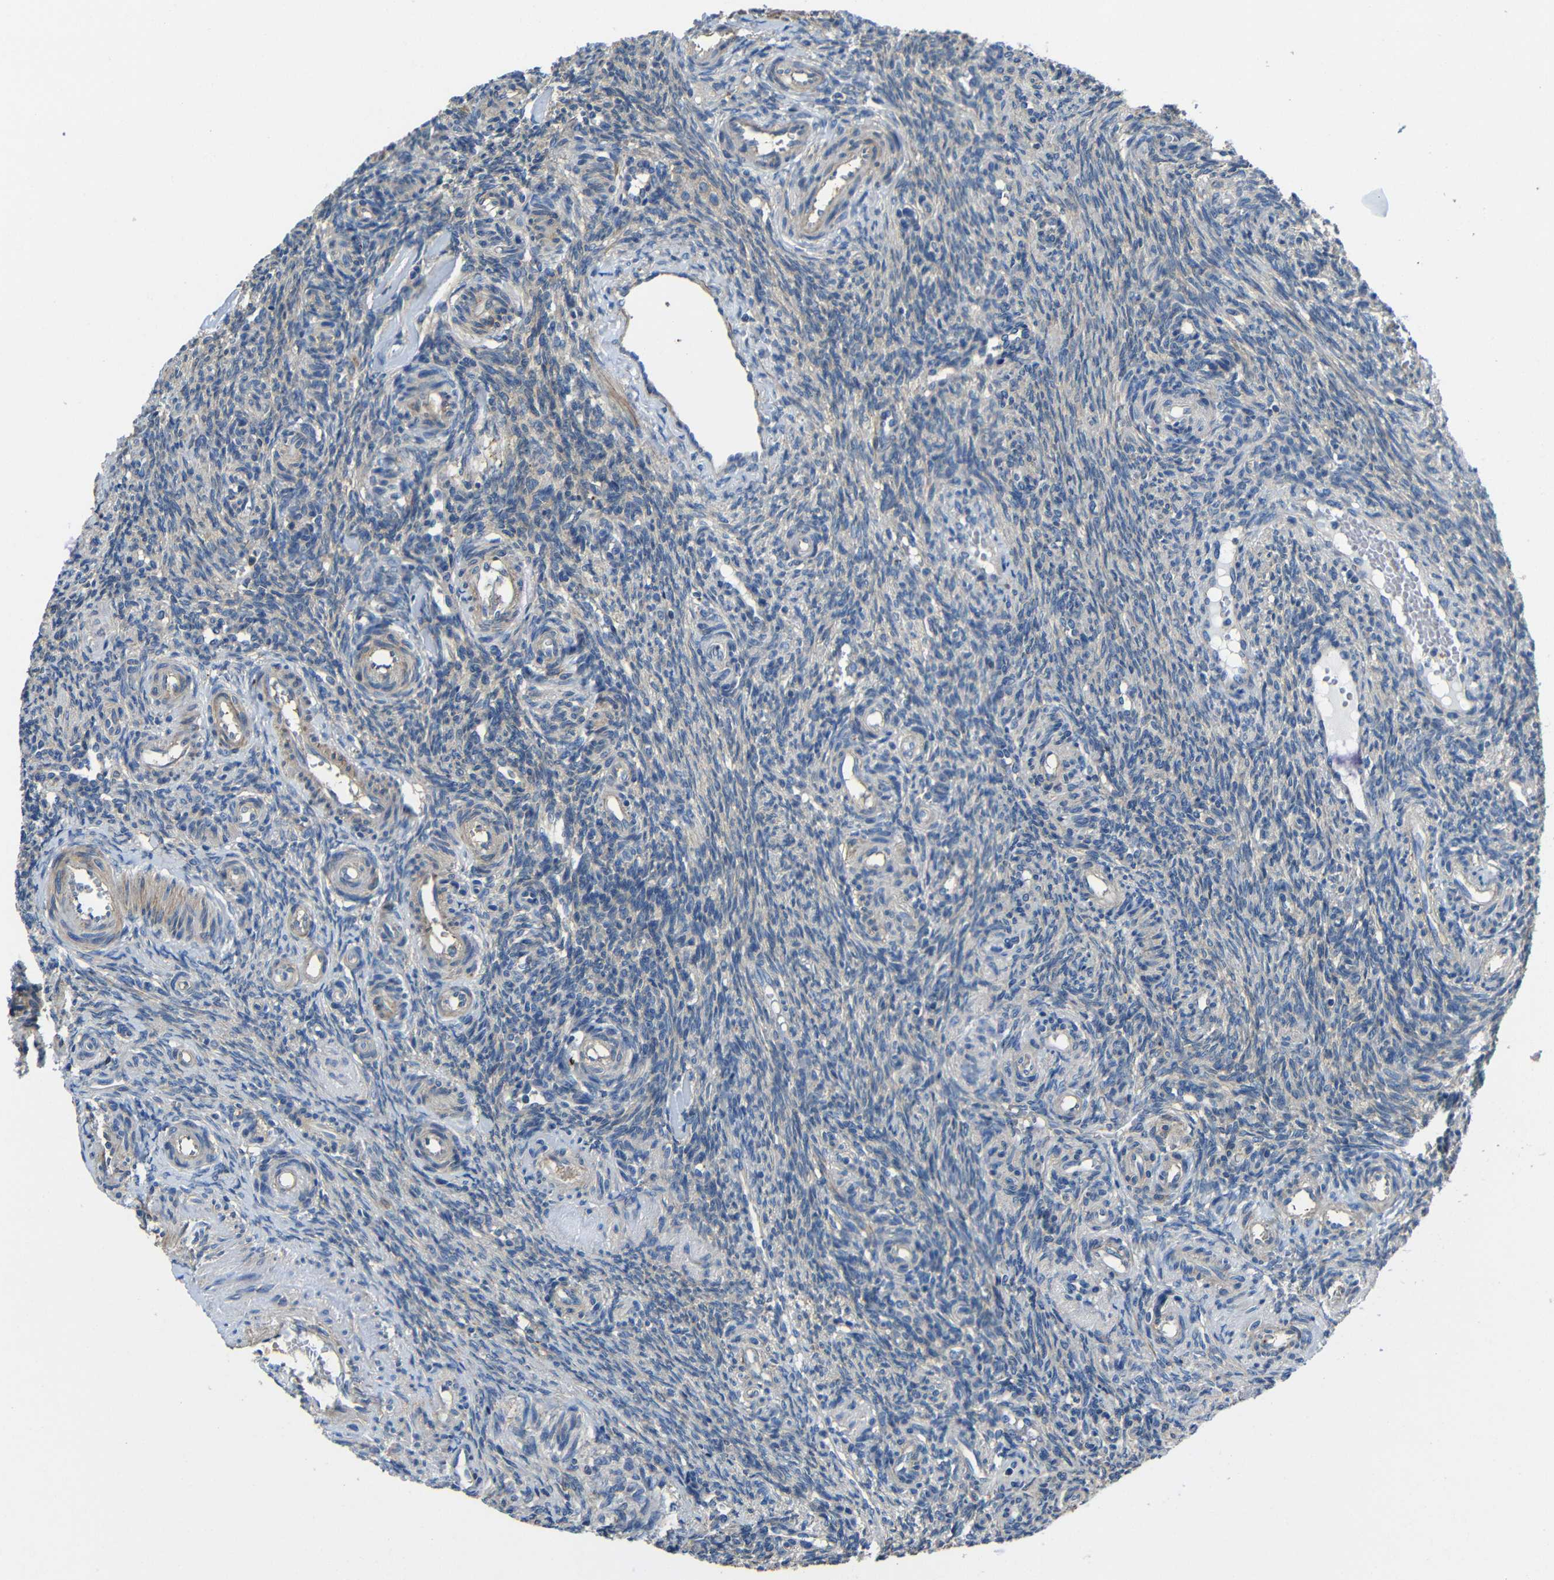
{"staining": {"intensity": "weak", "quantity": "<25%", "location": "cytoplasmic/membranous"}, "tissue": "ovary", "cell_type": "Ovarian stroma cells", "image_type": "normal", "snomed": [{"axis": "morphology", "description": "Normal tissue, NOS"}, {"axis": "topography", "description": "Ovary"}], "caption": "DAB immunohistochemical staining of benign ovary shows no significant staining in ovarian stroma cells. (Immunohistochemistry, brightfield microscopy, high magnification).", "gene": "GDI1", "patient": {"sex": "female", "age": 41}}